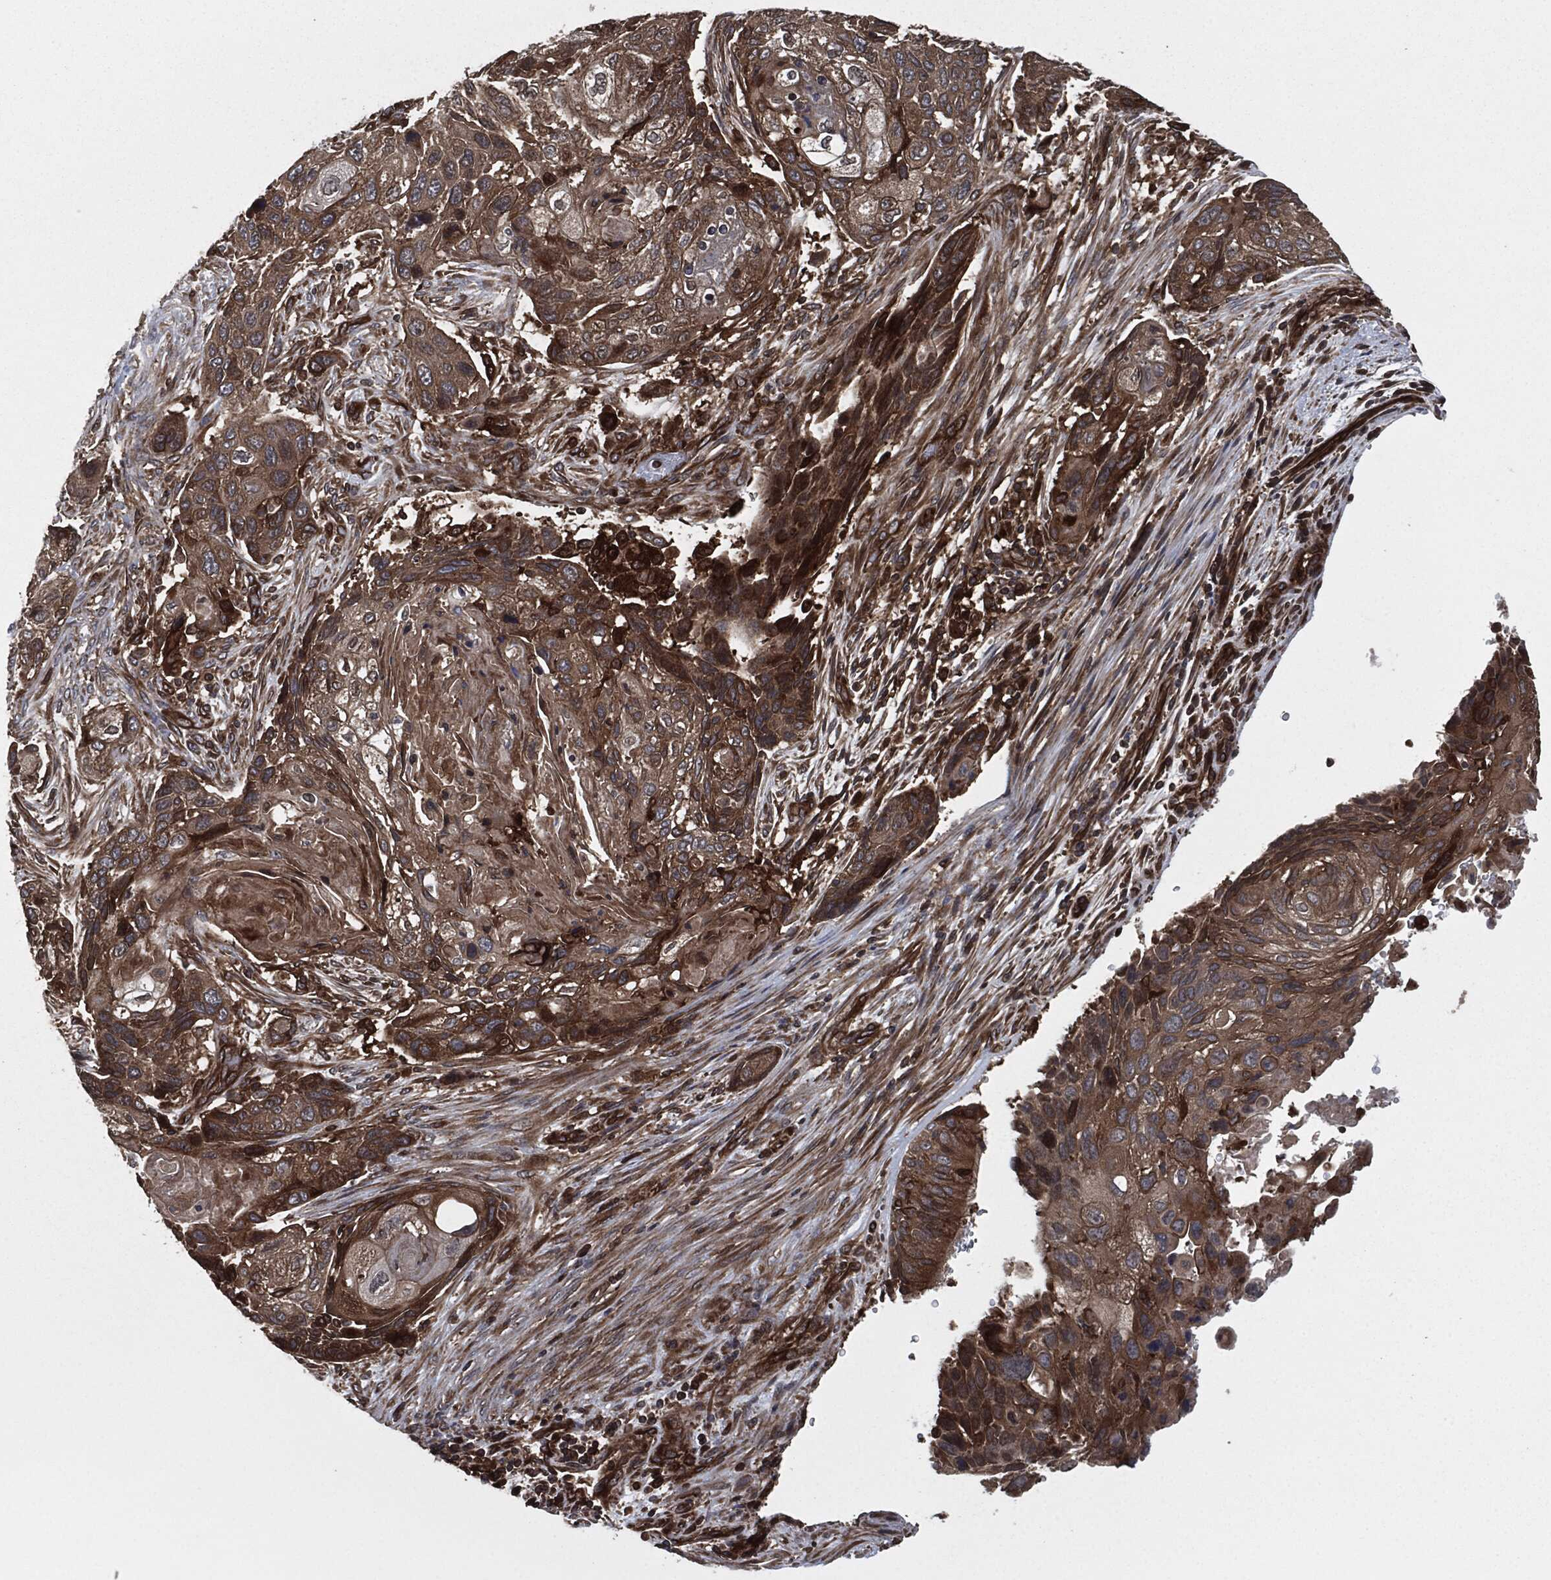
{"staining": {"intensity": "moderate", "quantity": ">75%", "location": "cytoplasmic/membranous"}, "tissue": "lung cancer", "cell_type": "Tumor cells", "image_type": "cancer", "snomed": [{"axis": "morphology", "description": "Normal tissue, NOS"}, {"axis": "morphology", "description": "Squamous cell carcinoma, NOS"}, {"axis": "topography", "description": "Bronchus"}, {"axis": "topography", "description": "Lung"}], "caption": "Protein staining of squamous cell carcinoma (lung) tissue exhibits moderate cytoplasmic/membranous positivity in about >75% of tumor cells.", "gene": "RAP1GDS1", "patient": {"sex": "male", "age": 69}}